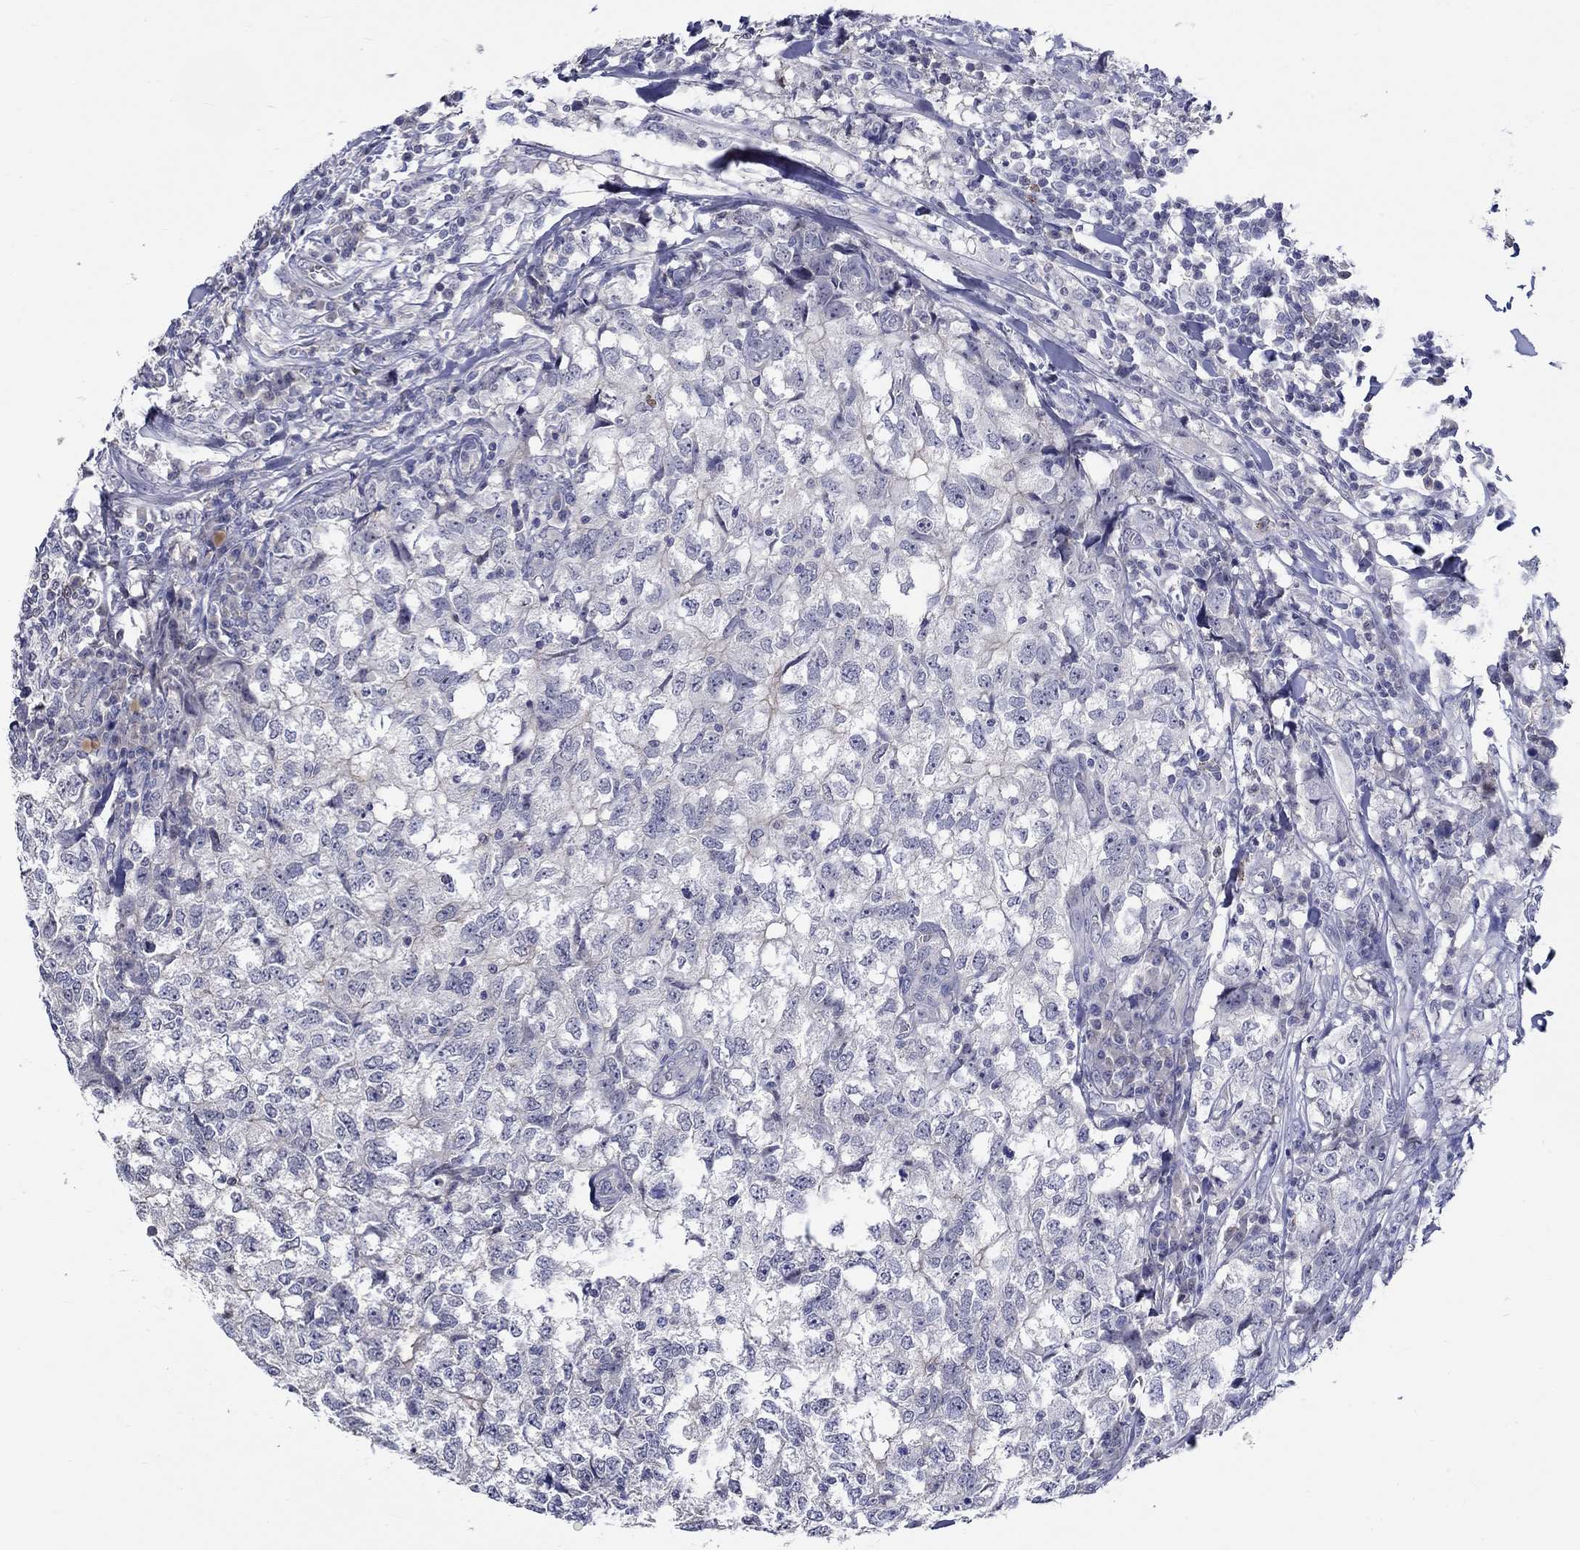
{"staining": {"intensity": "negative", "quantity": "none", "location": "none"}, "tissue": "breast cancer", "cell_type": "Tumor cells", "image_type": "cancer", "snomed": [{"axis": "morphology", "description": "Duct carcinoma"}, {"axis": "topography", "description": "Breast"}], "caption": "Invasive ductal carcinoma (breast) was stained to show a protein in brown. There is no significant expression in tumor cells.", "gene": "SLC30A3", "patient": {"sex": "female", "age": 30}}